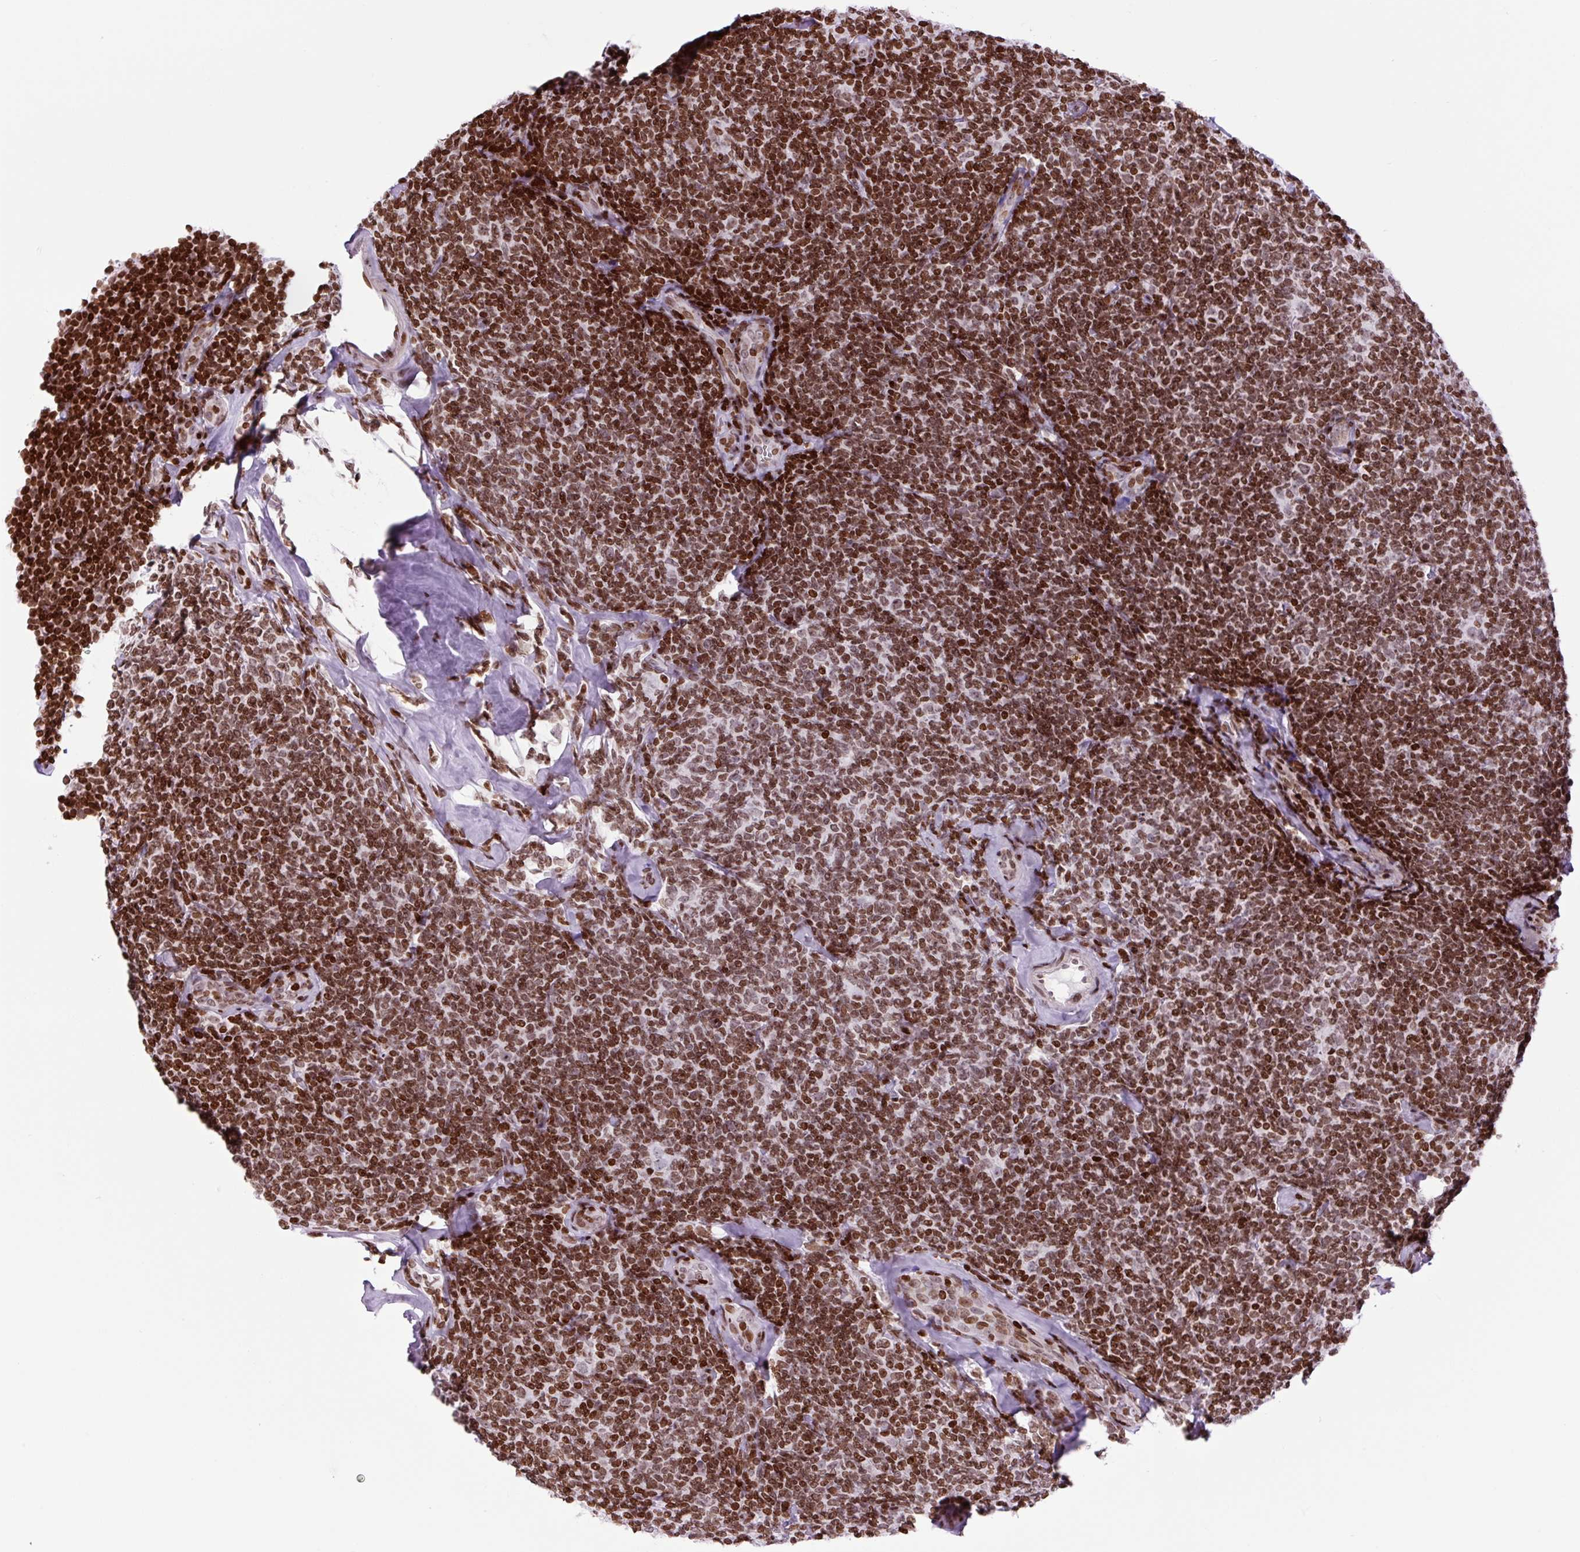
{"staining": {"intensity": "strong", "quantity": ">75%", "location": "nuclear"}, "tissue": "lymphoma", "cell_type": "Tumor cells", "image_type": "cancer", "snomed": [{"axis": "morphology", "description": "Malignant lymphoma, non-Hodgkin's type, Low grade"}, {"axis": "topography", "description": "Lymph node"}], "caption": "Lymphoma stained with a brown dye exhibits strong nuclear positive expression in about >75% of tumor cells.", "gene": "H1-3", "patient": {"sex": "female", "age": 56}}